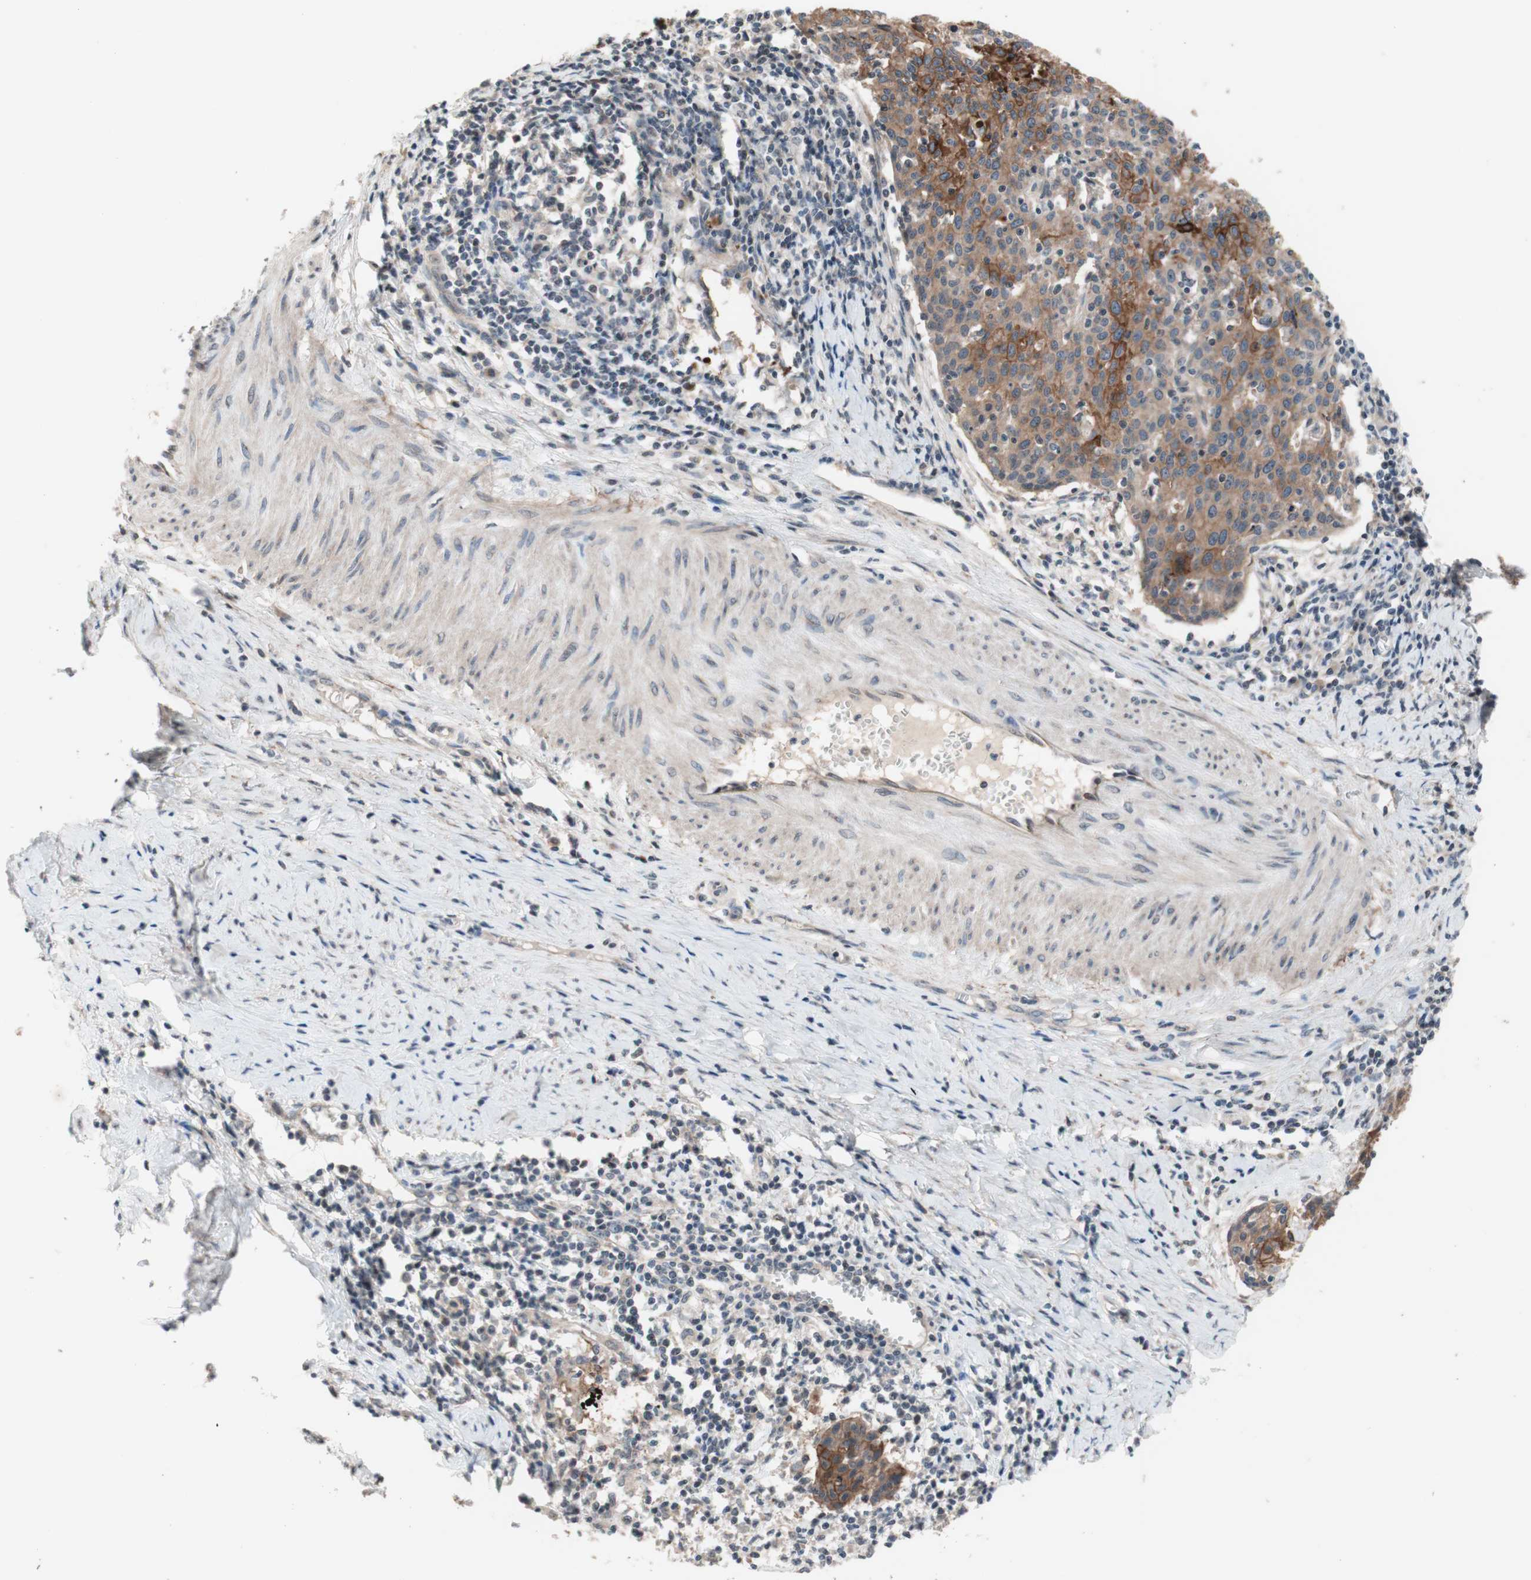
{"staining": {"intensity": "strong", "quantity": "25%-75%", "location": "cytoplasmic/membranous"}, "tissue": "cervical cancer", "cell_type": "Tumor cells", "image_type": "cancer", "snomed": [{"axis": "morphology", "description": "Squamous cell carcinoma, NOS"}, {"axis": "topography", "description": "Cervix"}], "caption": "Protein expression analysis of human squamous cell carcinoma (cervical) reveals strong cytoplasmic/membranous staining in about 25%-75% of tumor cells.", "gene": "CD55", "patient": {"sex": "female", "age": 38}}